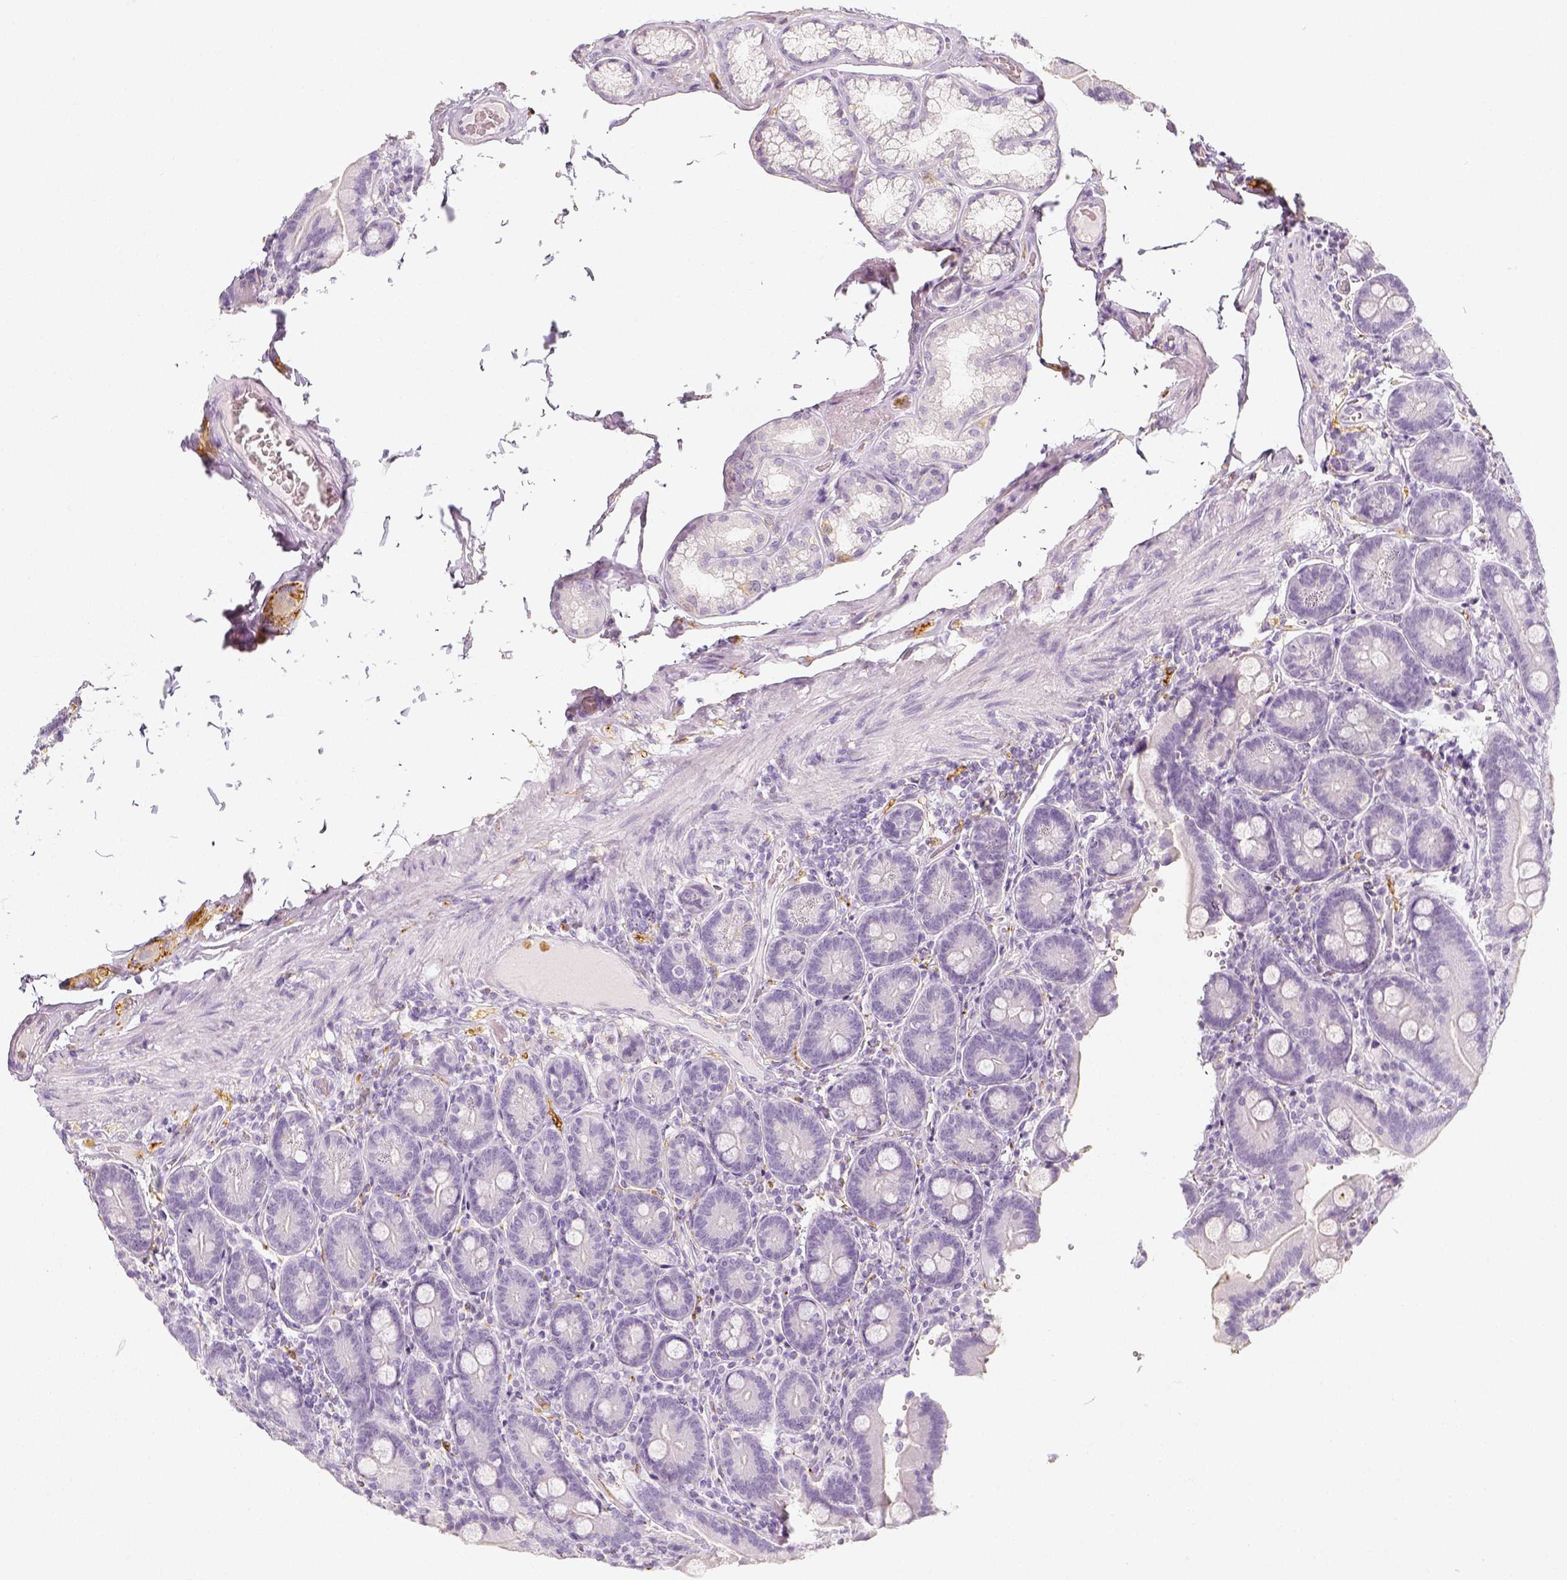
{"staining": {"intensity": "negative", "quantity": "none", "location": "none"}, "tissue": "duodenum", "cell_type": "Glandular cells", "image_type": "normal", "snomed": [{"axis": "morphology", "description": "Normal tissue, NOS"}, {"axis": "topography", "description": "Duodenum"}], "caption": "This is an IHC photomicrograph of benign duodenum. There is no staining in glandular cells.", "gene": "NECAB2", "patient": {"sex": "female", "age": 62}}